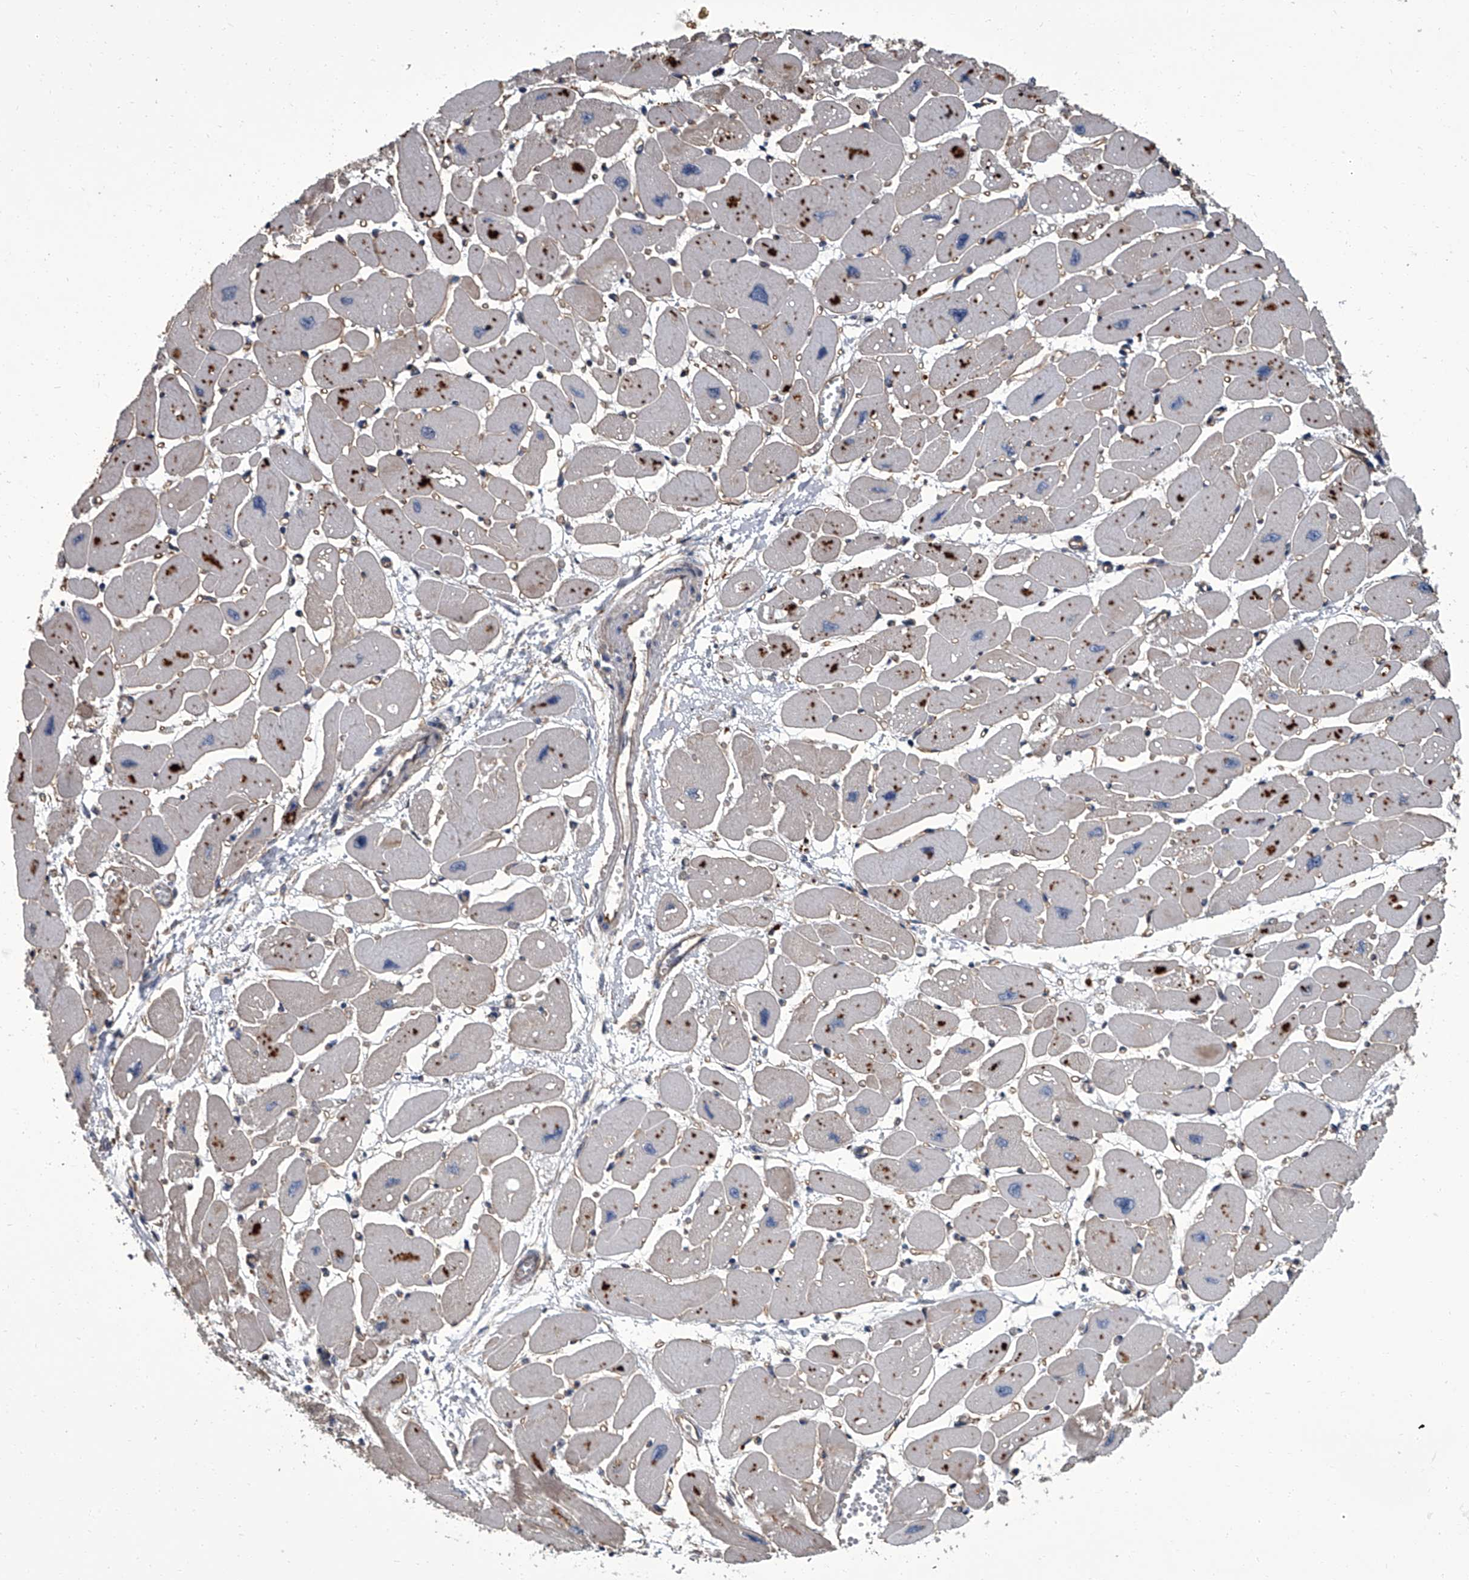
{"staining": {"intensity": "moderate", "quantity": "<25%", "location": "cytoplasmic/membranous"}, "tissue": "heart muscle", "cell_type": "Cardiomyocytes", "image_type": "normal", "snomed": [{"axis": "morphology", "description": "Normal tissue, NOS"}, {"axis": "topography", "description": "Heart"}], "caption": "Approximately <25% of cardiomyocytes in unremarkable heart muscle exhibit moderate cytoplasmic/membranous protein expression as visualized by brown immunohistochemical staining.", "gene": "SIRT4", "patient": {"sex": "female", "age": 54}}